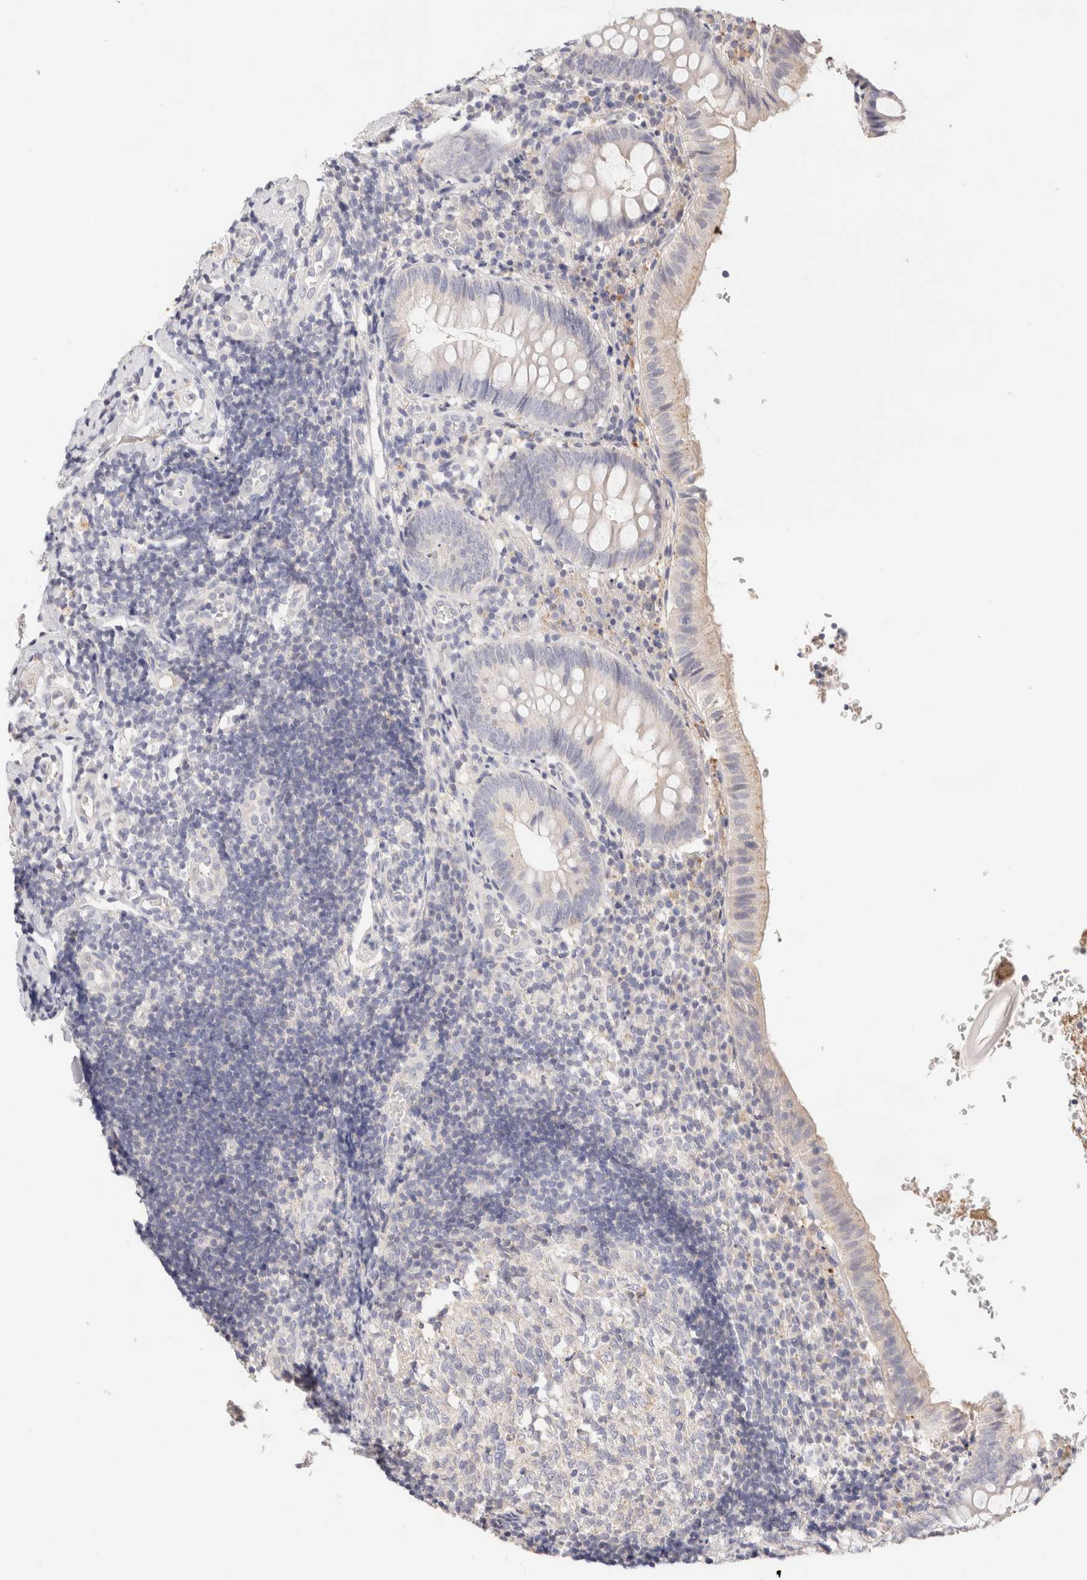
{"staining": {"intensity": "negative", "quantity": "none", "location": "none"}, "tissue": "appendix", "cell_type": "Glandular cells", "image_type": "normal", "snomed": [{"axis": "morphology", "description": "Normal tissue, NOS"}, {"axis": "topography", "description": "Appendix"}], "caption": "DAB (3,3'-diaminobenzidine) immunohistochemical staining of normal human appendix reveals no significant staining in glandular cells. (Brightfield microscopy of DAB IHC at high magnification).", "gene": "SCGB2A2", "patient": {"sex": "male", "age": 8}}